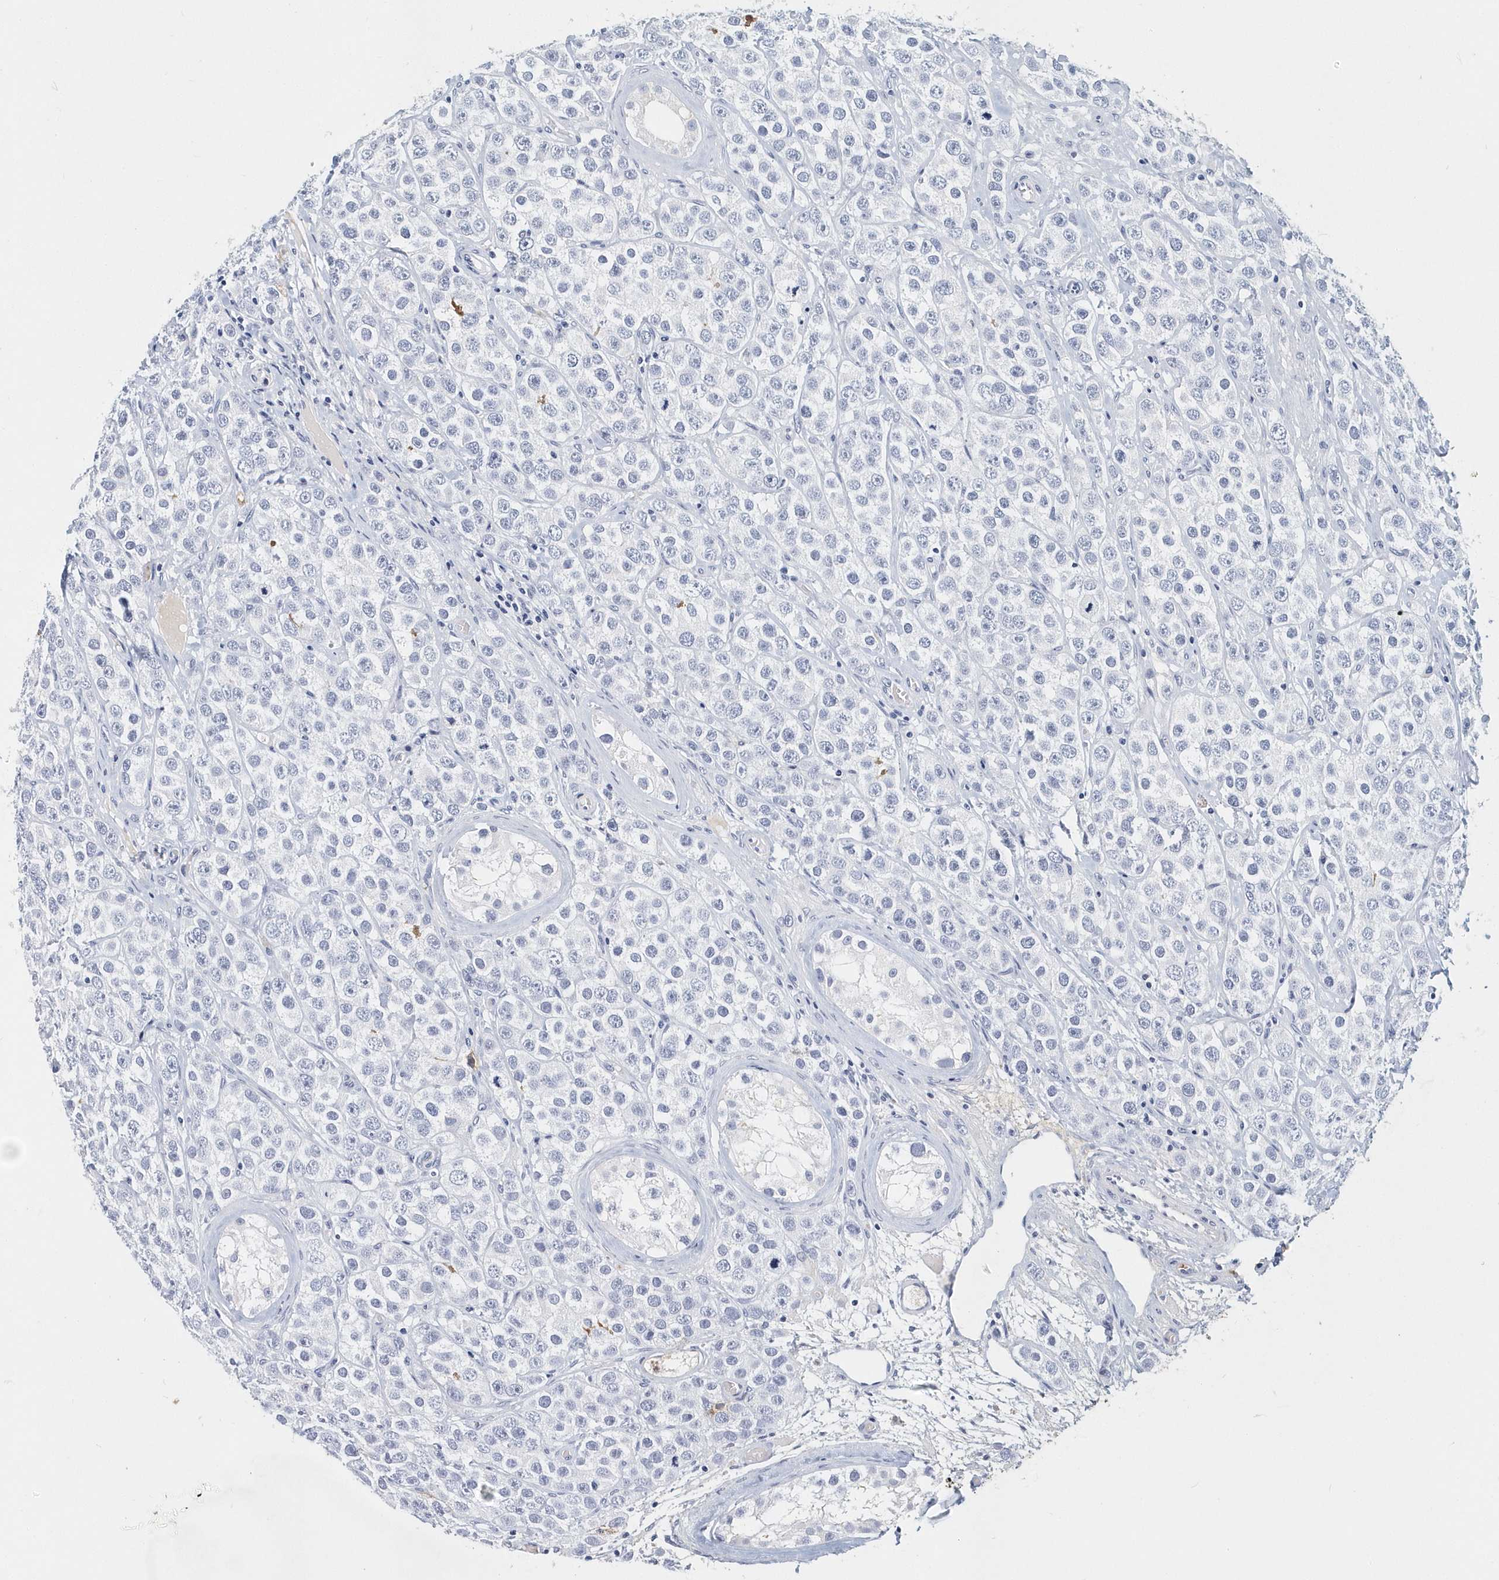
{"staining": {"intensity": "negative", "quantity": "none", "location": "none"}, "tissue": "testis cancer", "cell_type": "Tumor cells", "image_type": "cancer", "snomed": [{"axis": "morphology", "description": "Seminoma, NOS"}, {"axis": "topography", "description": "Testis"}], "caption": "The histopathology image shows no staining of tumor cells in testis seminoma.", "gene": "ITGA2B", "patient": {"sex": "male", "age": 28}}